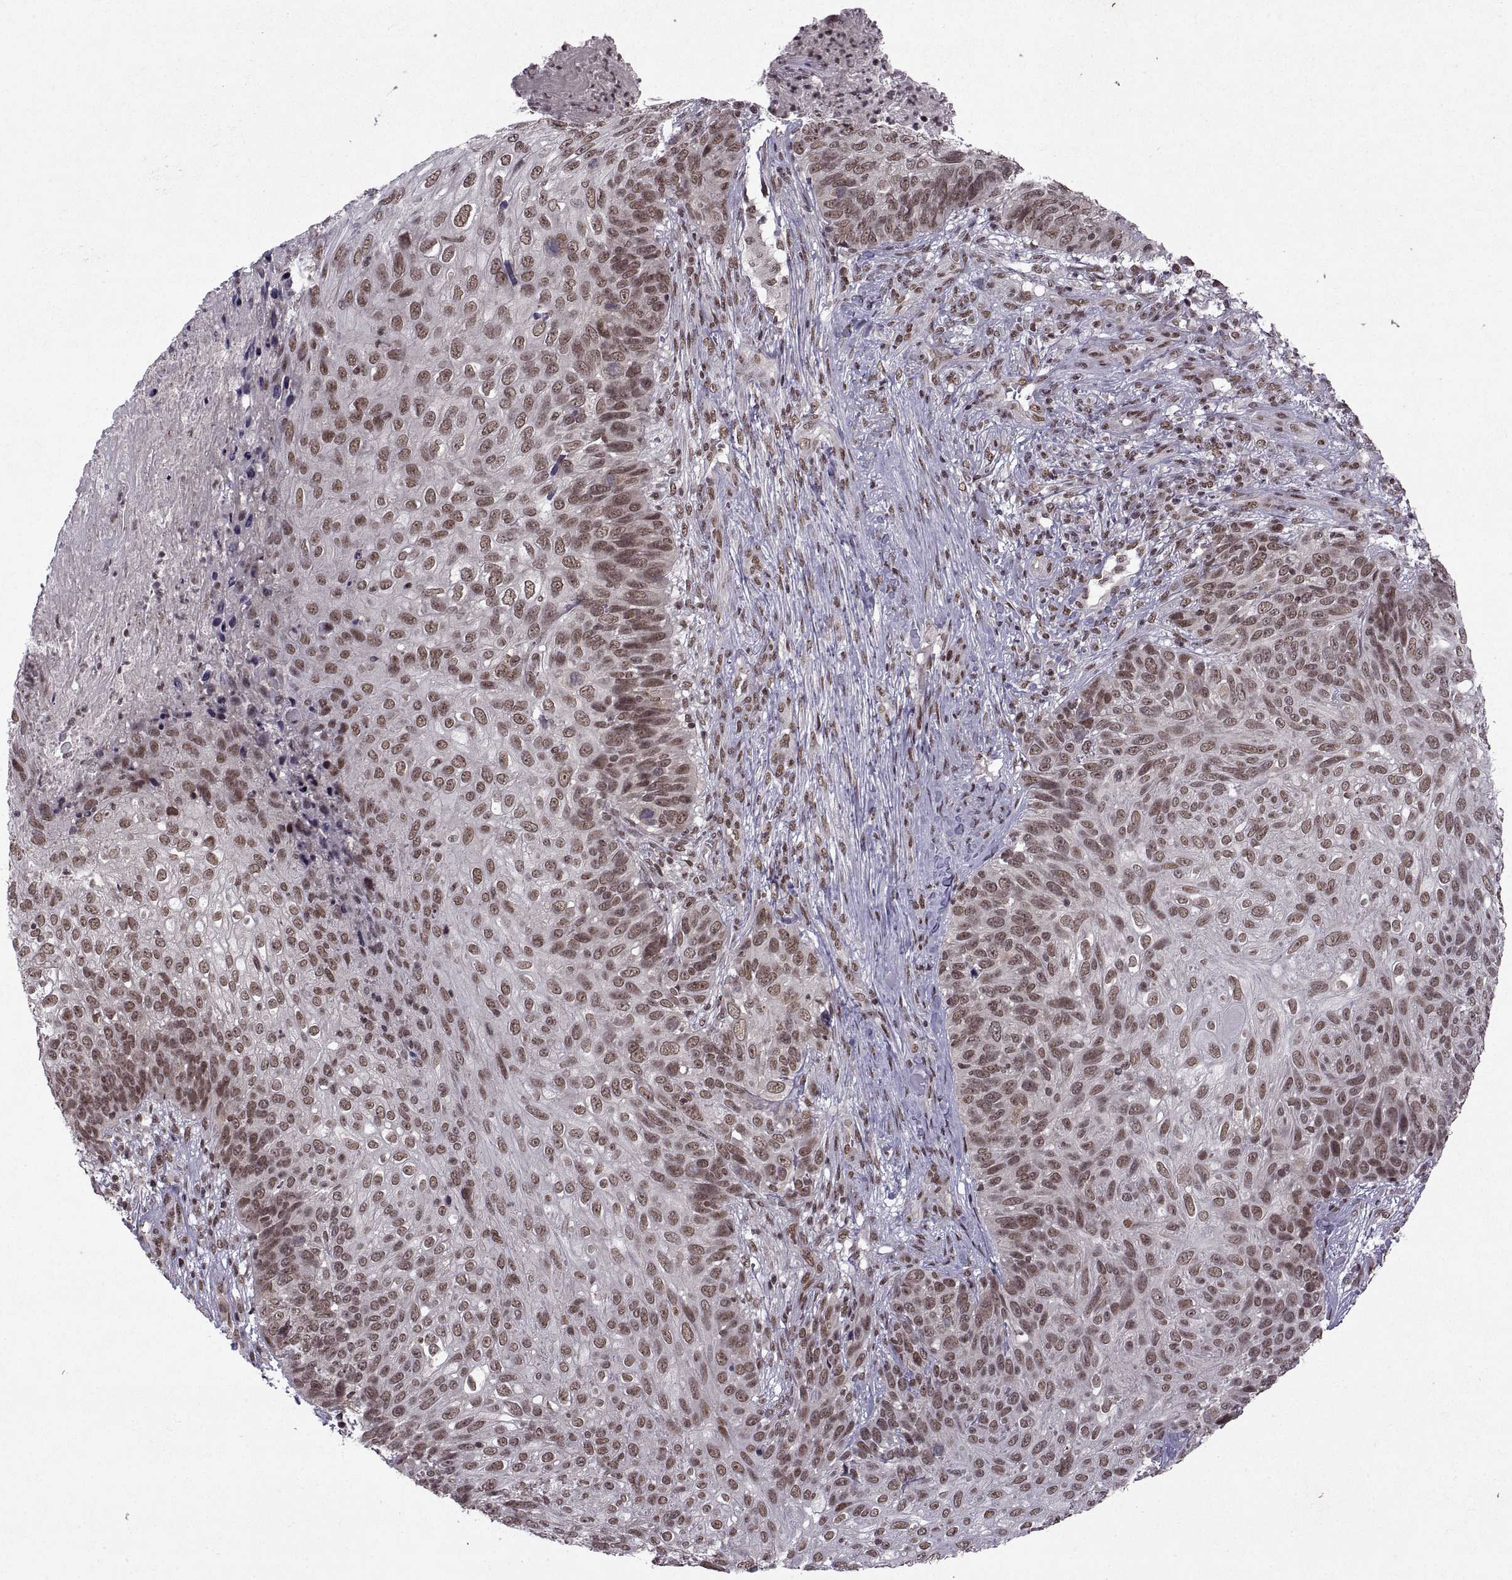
{"staining": {"intensity": "moderate", "quantity": ">75%", "location": "nuclear"}, "tissue": "skin cancer", "cell_type": "Tumor cells", "image_type": "cancer", "snomed": [{"axis": "morphology", "description": "Squamous cell carcinoma, NOS"}, {"axis": "topography", "description": "Skin"}], "caption": "Immunohistochemical staining of human skin squamous cell carcinoma demonstrates moderate nuclear protein expression in about >75% of tumor cells.", "gene": "MT1E", "patient": {"sex": "male", "age": 92}}